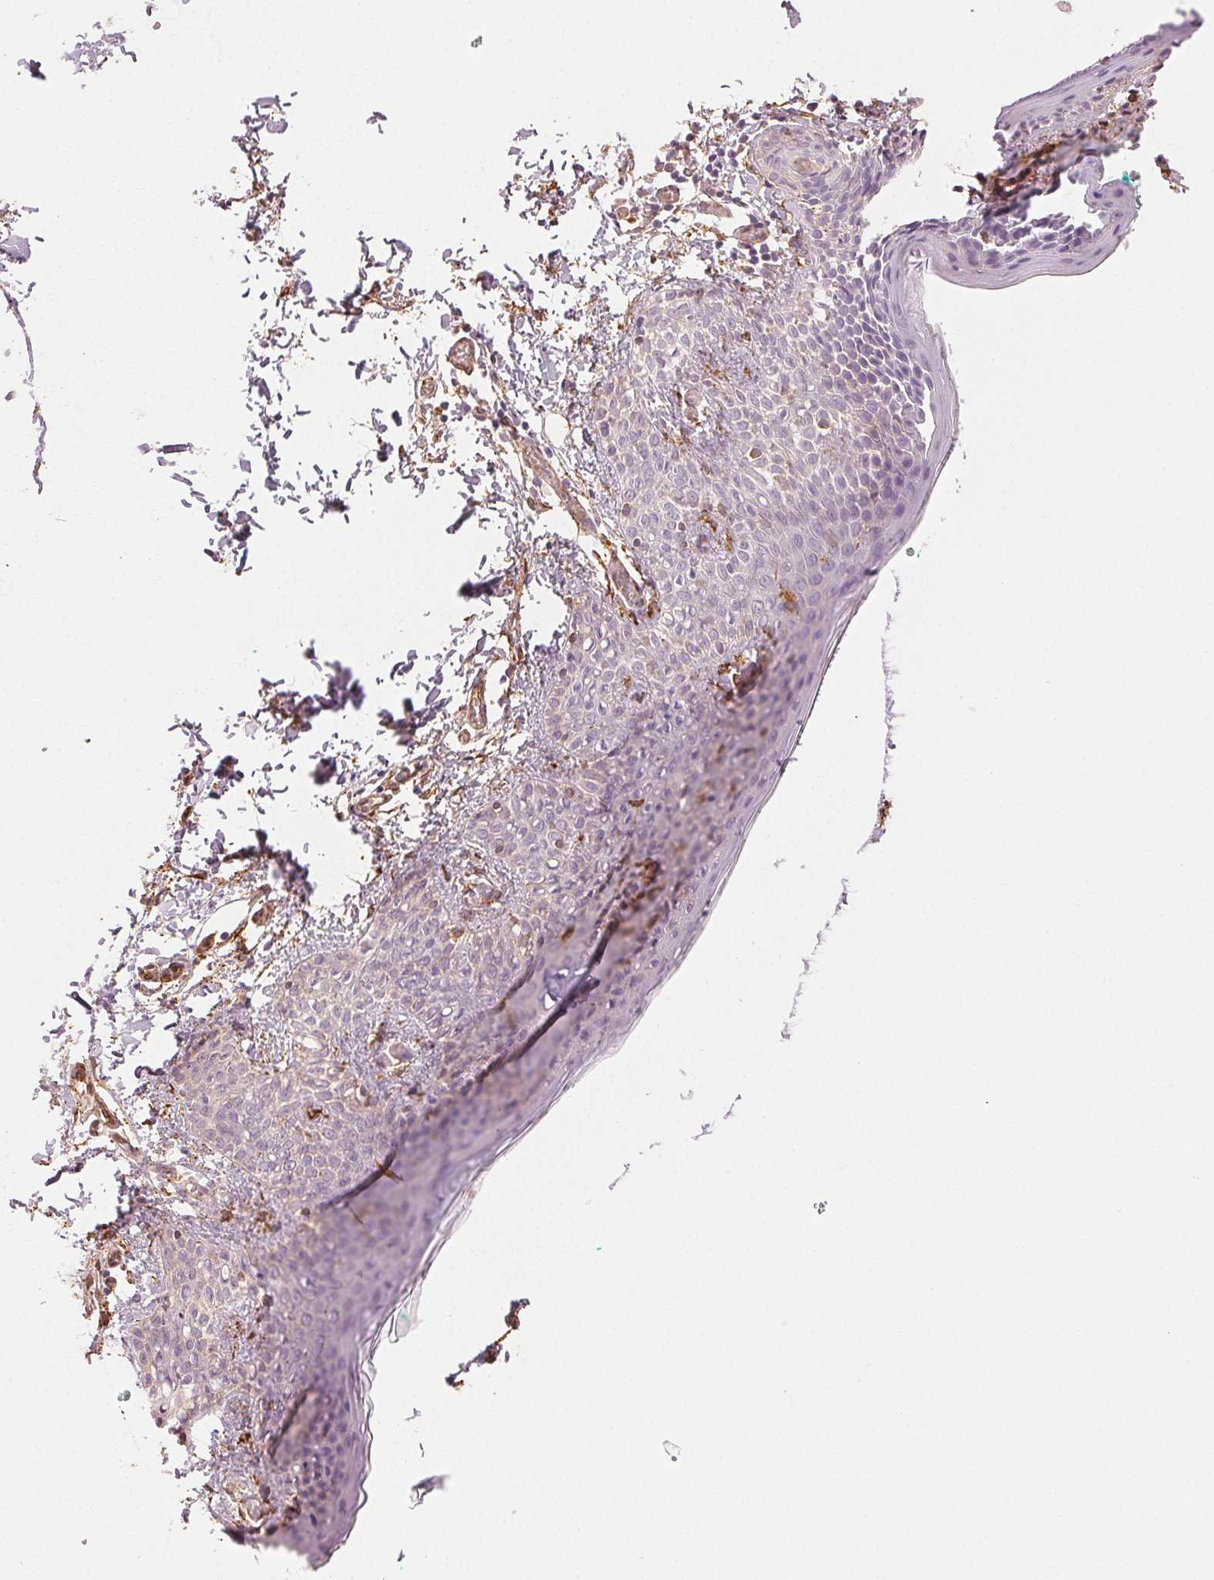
{"staining": {"intensity": "strong", "quantity": ">75%", "location": "cytoplasmic/membranous"}, "tissue": "skin", "cell_type": "Fibroblasts", "image_type": "normal", "snomed": [{"axis": "morphology", "description": "Normal tissue, NOS"}, {"axis": "topography", "description": "Skin"}], "caption": "Immunohistochemical staining of benign human skin shows high levels of strong cytoplasmic/membranous staining in approximately >75% of fibroblasts. (DAB (3,3'-diaminobenzidine) IHC with brightfield microscopy, high magnification).", "gene": "RCN3", "patient": {"sex": "male", "age": 16}}